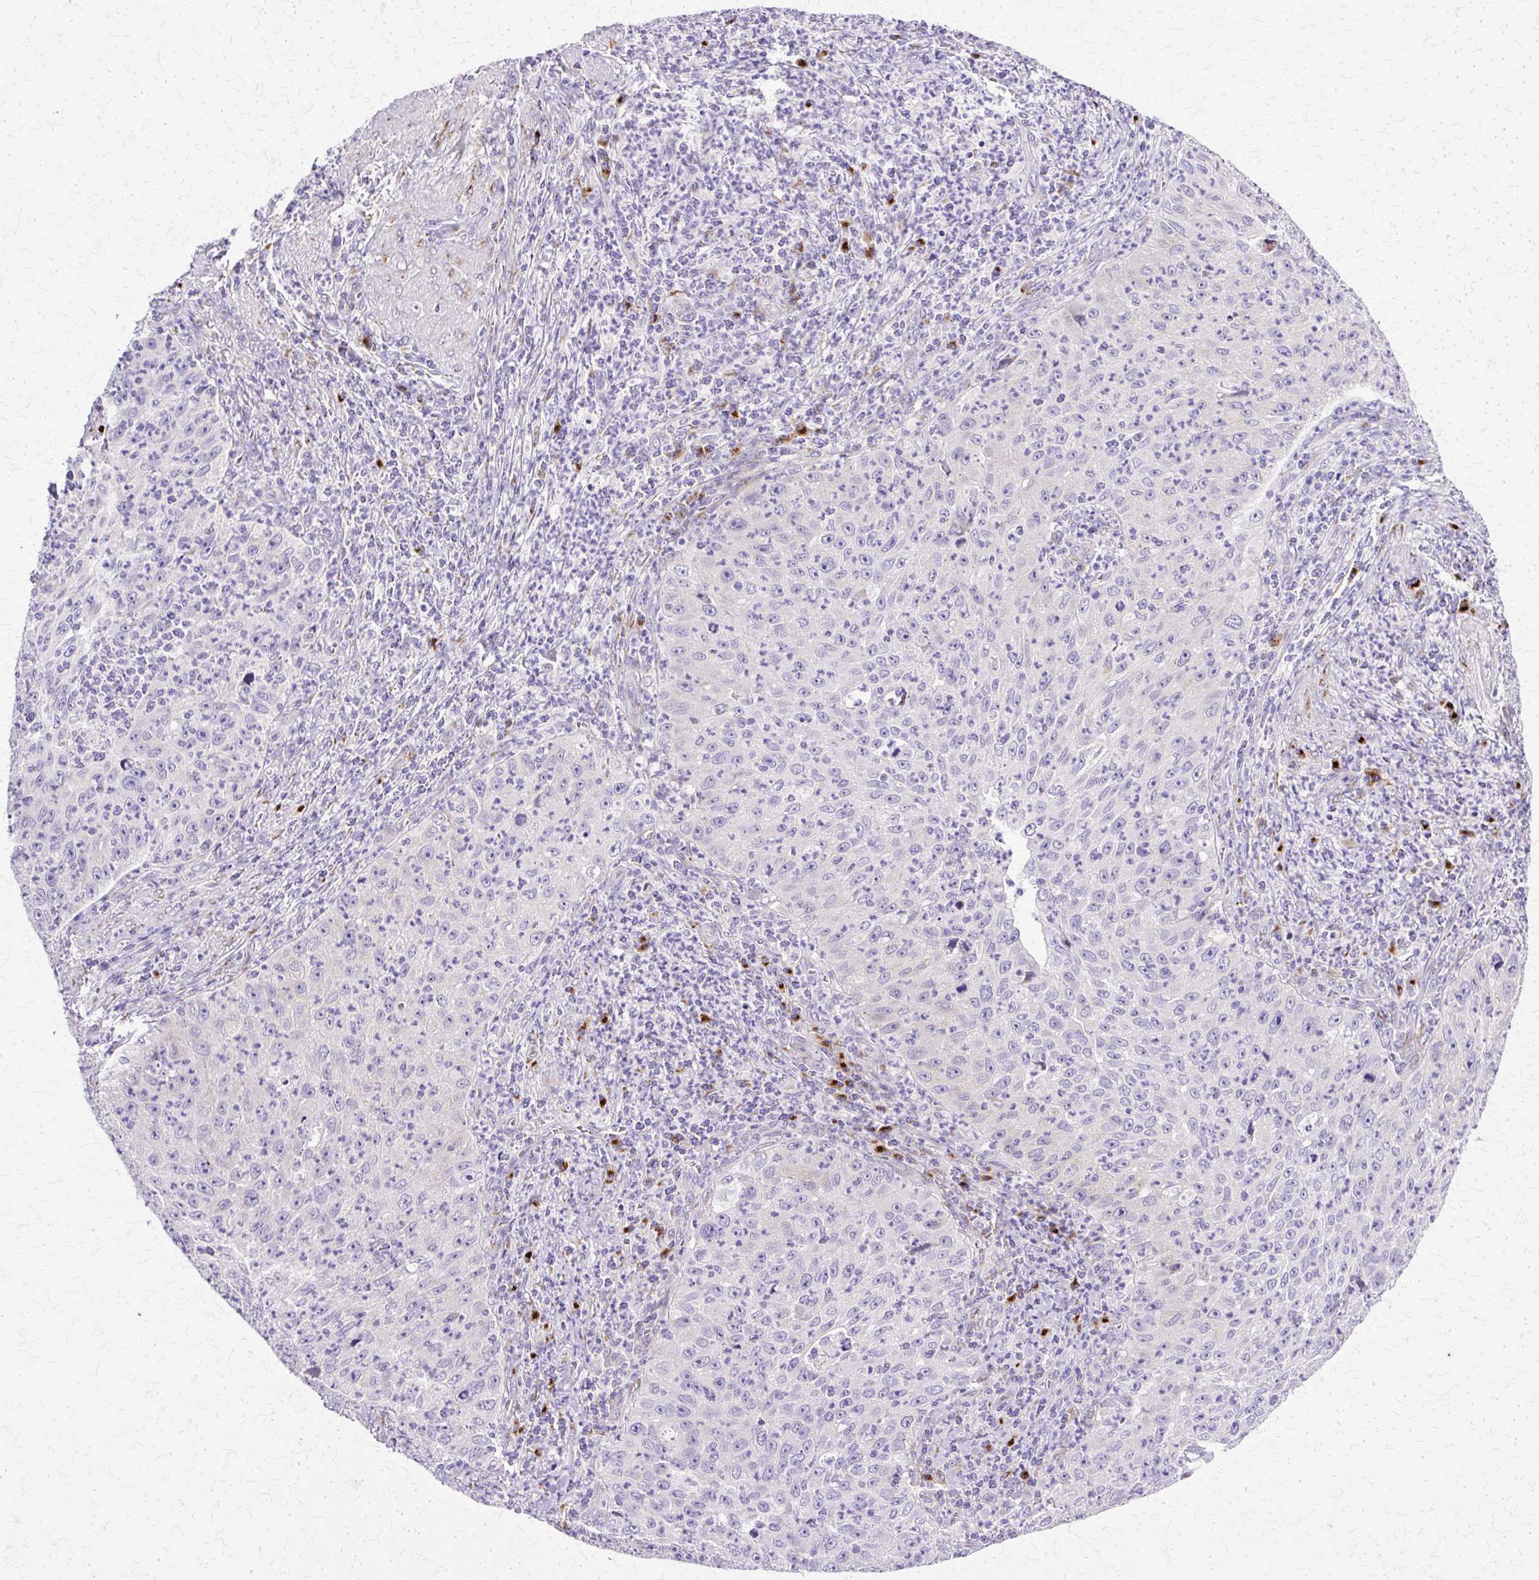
{"staining": {"intensity": "negative", "quantity": "none", "location": "none"}, "tissue": "cervical cancer", "cell_type": "Tumor cells", "image_type": "cancer", "snomed": [{"axis": "morphology", "description": "Squamous cell carcinoma, NOS"}, {"axis": "topography", "description": "Cervix"}], "caption": "Human cervical cancer (squamous cell carcinoma) stained for a protein using immunohistochemistry (IHC) exhibits no staining in tumor cells.", "gene": "TBC1D3G", "patient": {"sex": "female", "age": 30}}